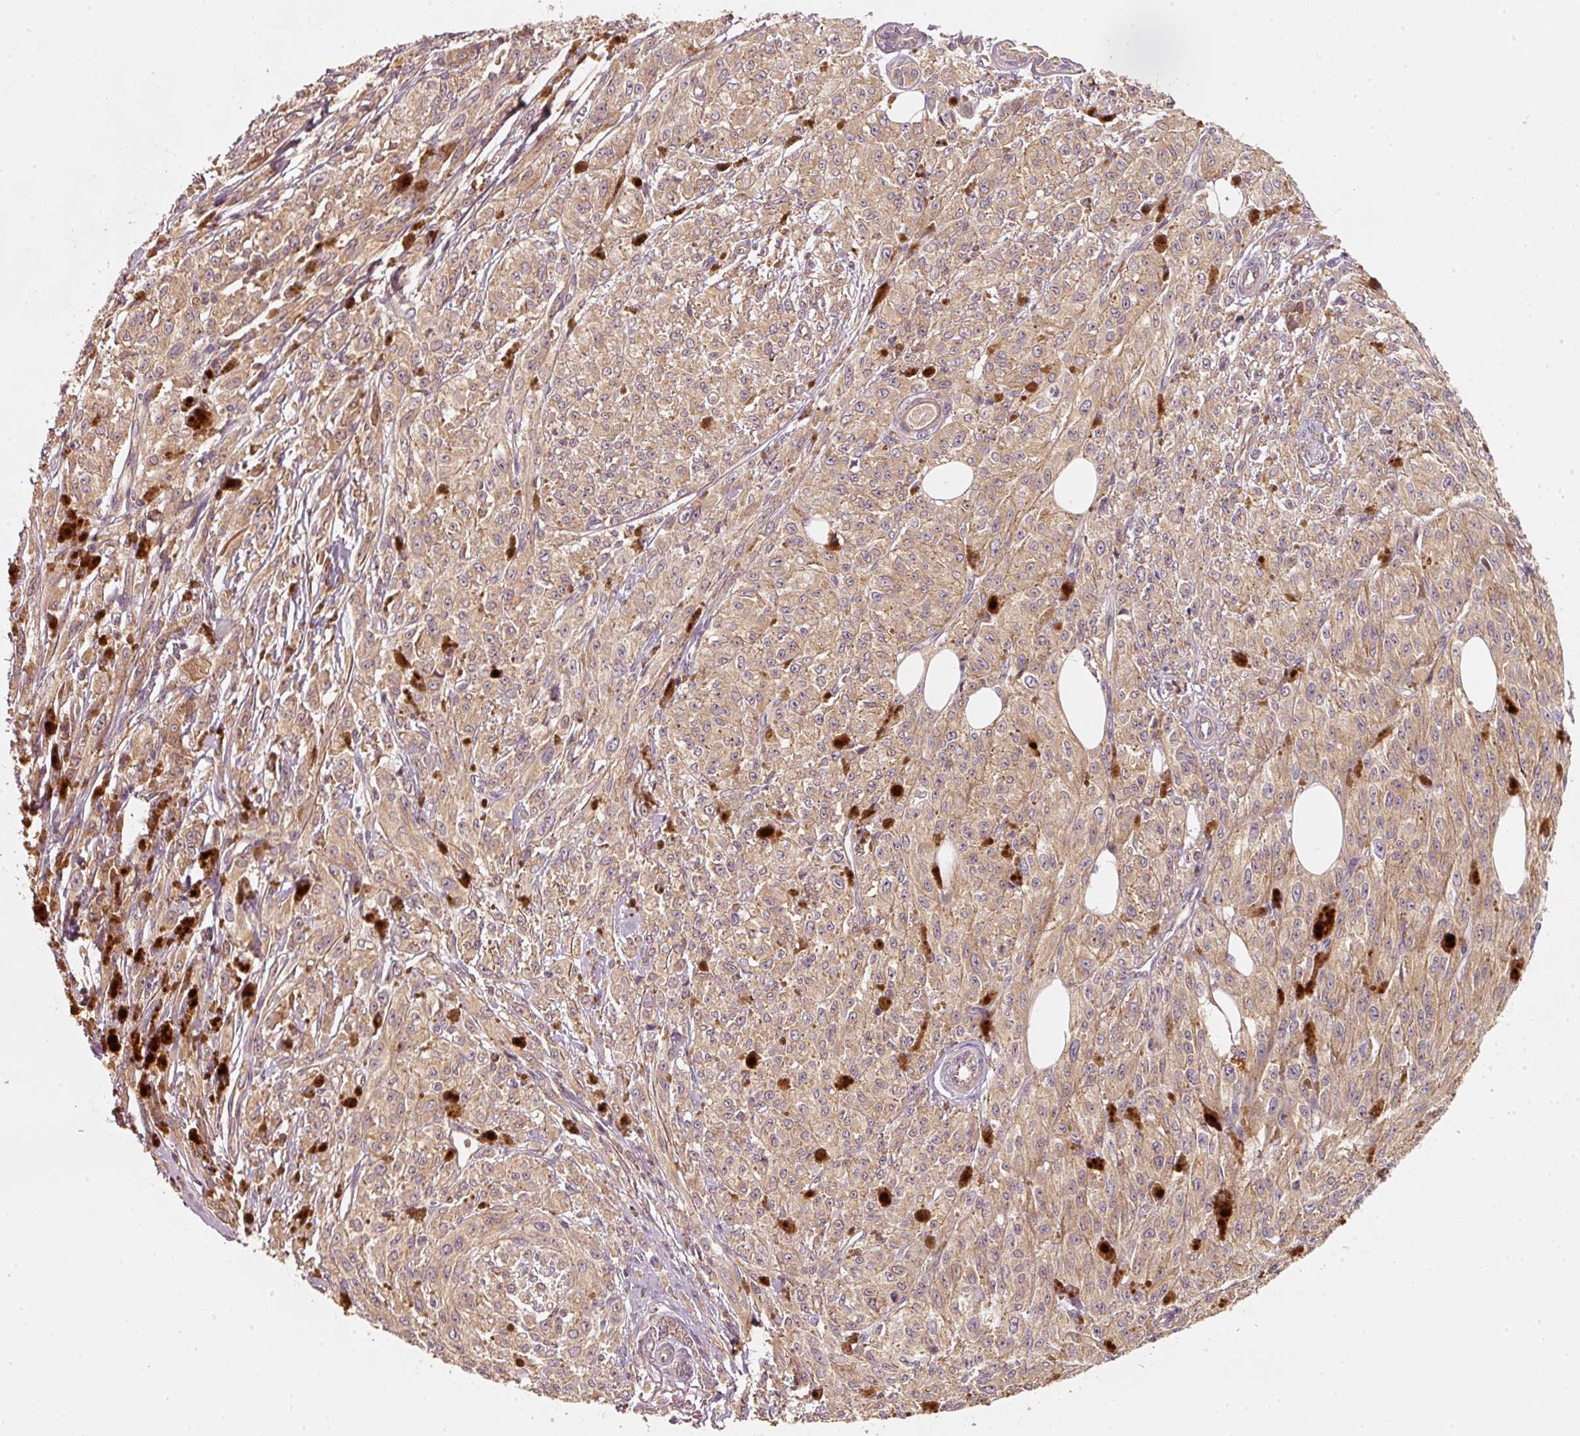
{"staining": {"intensity": "weak", "quantity": ">75%", "location": "cytoplasmic/membranous"}, "tissue": "melanoma", "cell_type": "Tumor cells", "image_type": "cancer", "snomed": [{"axis": "morphology", "description": "Malignant melanoma, NOS"}, {"axis": "topography", "description": "Skin"}], "caption": "This is a histology image of immunohistochemistry staining of malignant melanoma, which shows weak positivity in the cytoplasmic/membranous of tumor cells.", "gene": "RRAS2", "patient": {"sex": "female", "age": 52}}